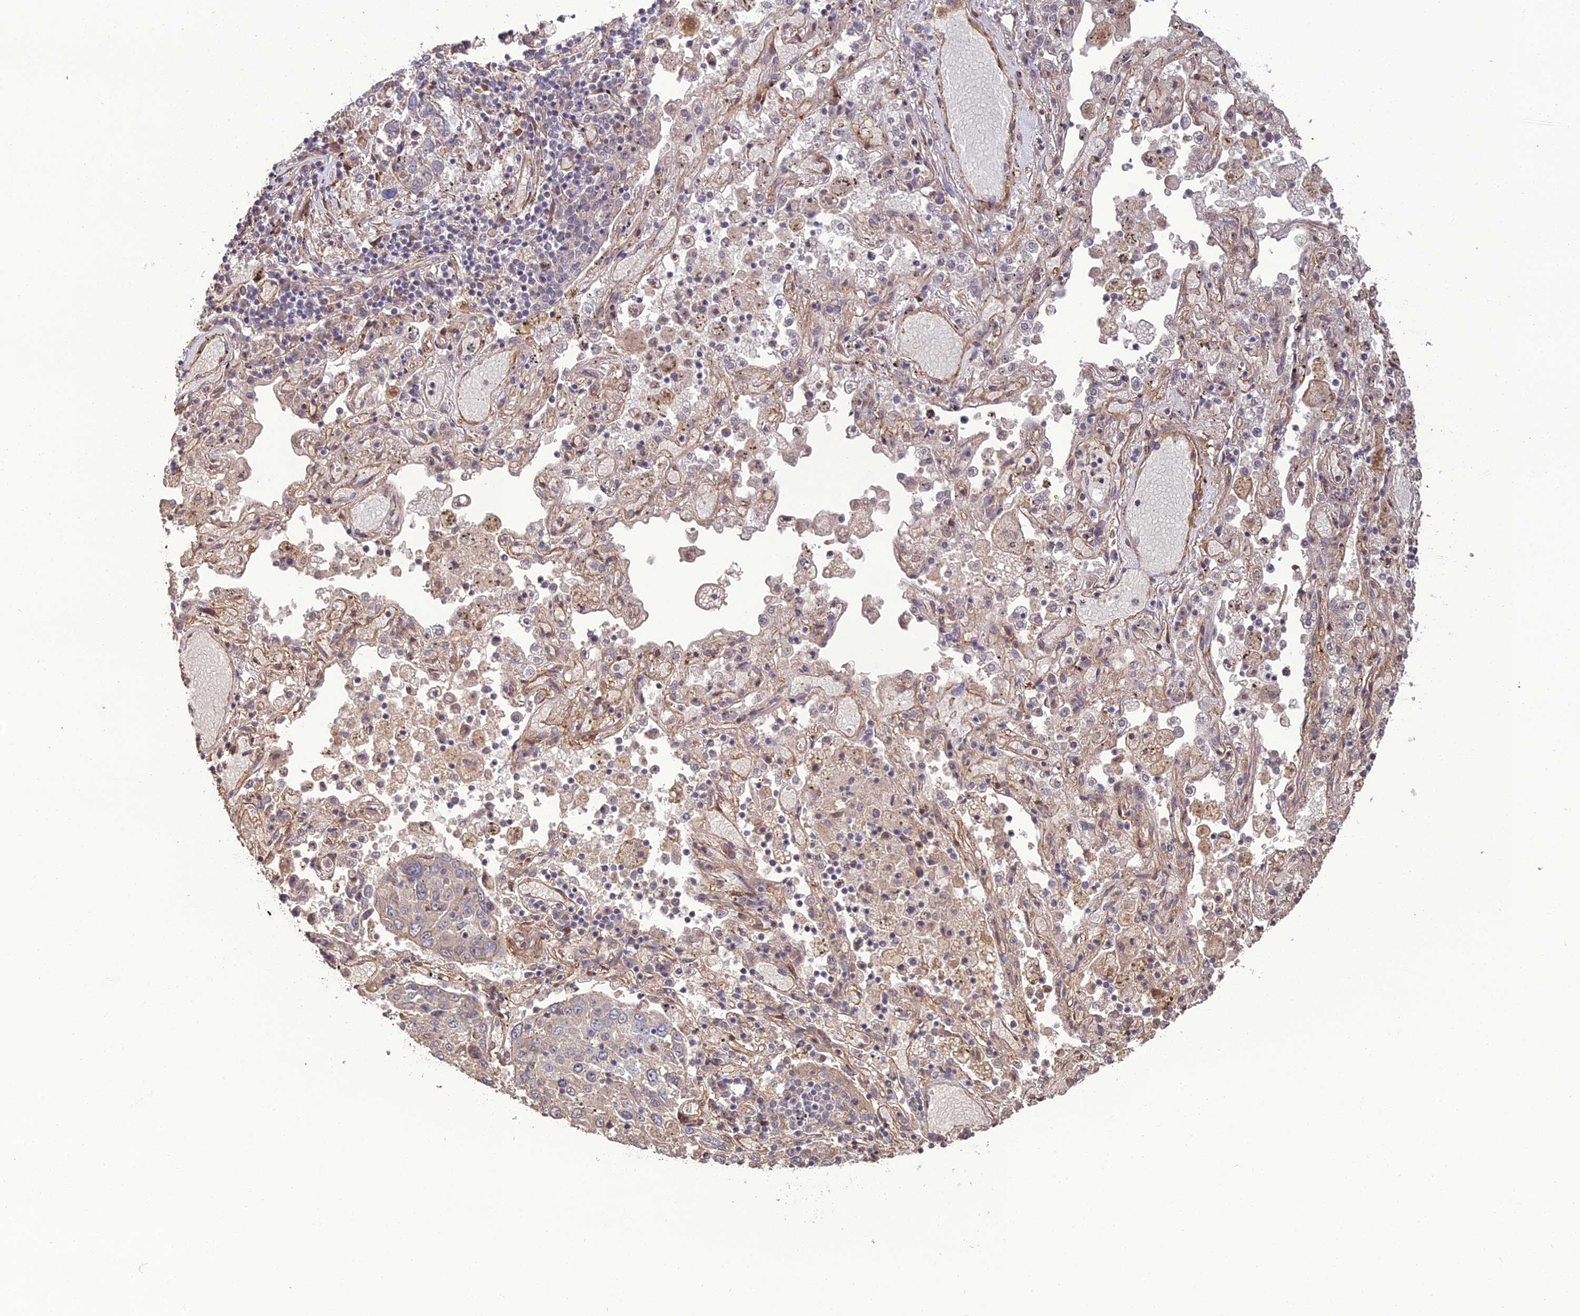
{"staining": {"intensity": "negative", "quantity": "none", "location": "none"}, "tissue": "lung cancer", "cell_type": "Tumor cells", "image_type": "cancer", "snomed": [{"axis": "morphology", "description": "Squamous cell carcinoma, NOS"}, {"axis": "topography", "description": "Lung"}], "caption": "DAB immunohistochemical staining of human lung cancer exhibits no significant expression in tumor cells.", "gene": "ATP6V0A2", "patient": {"sex": "male", "age": 65}}